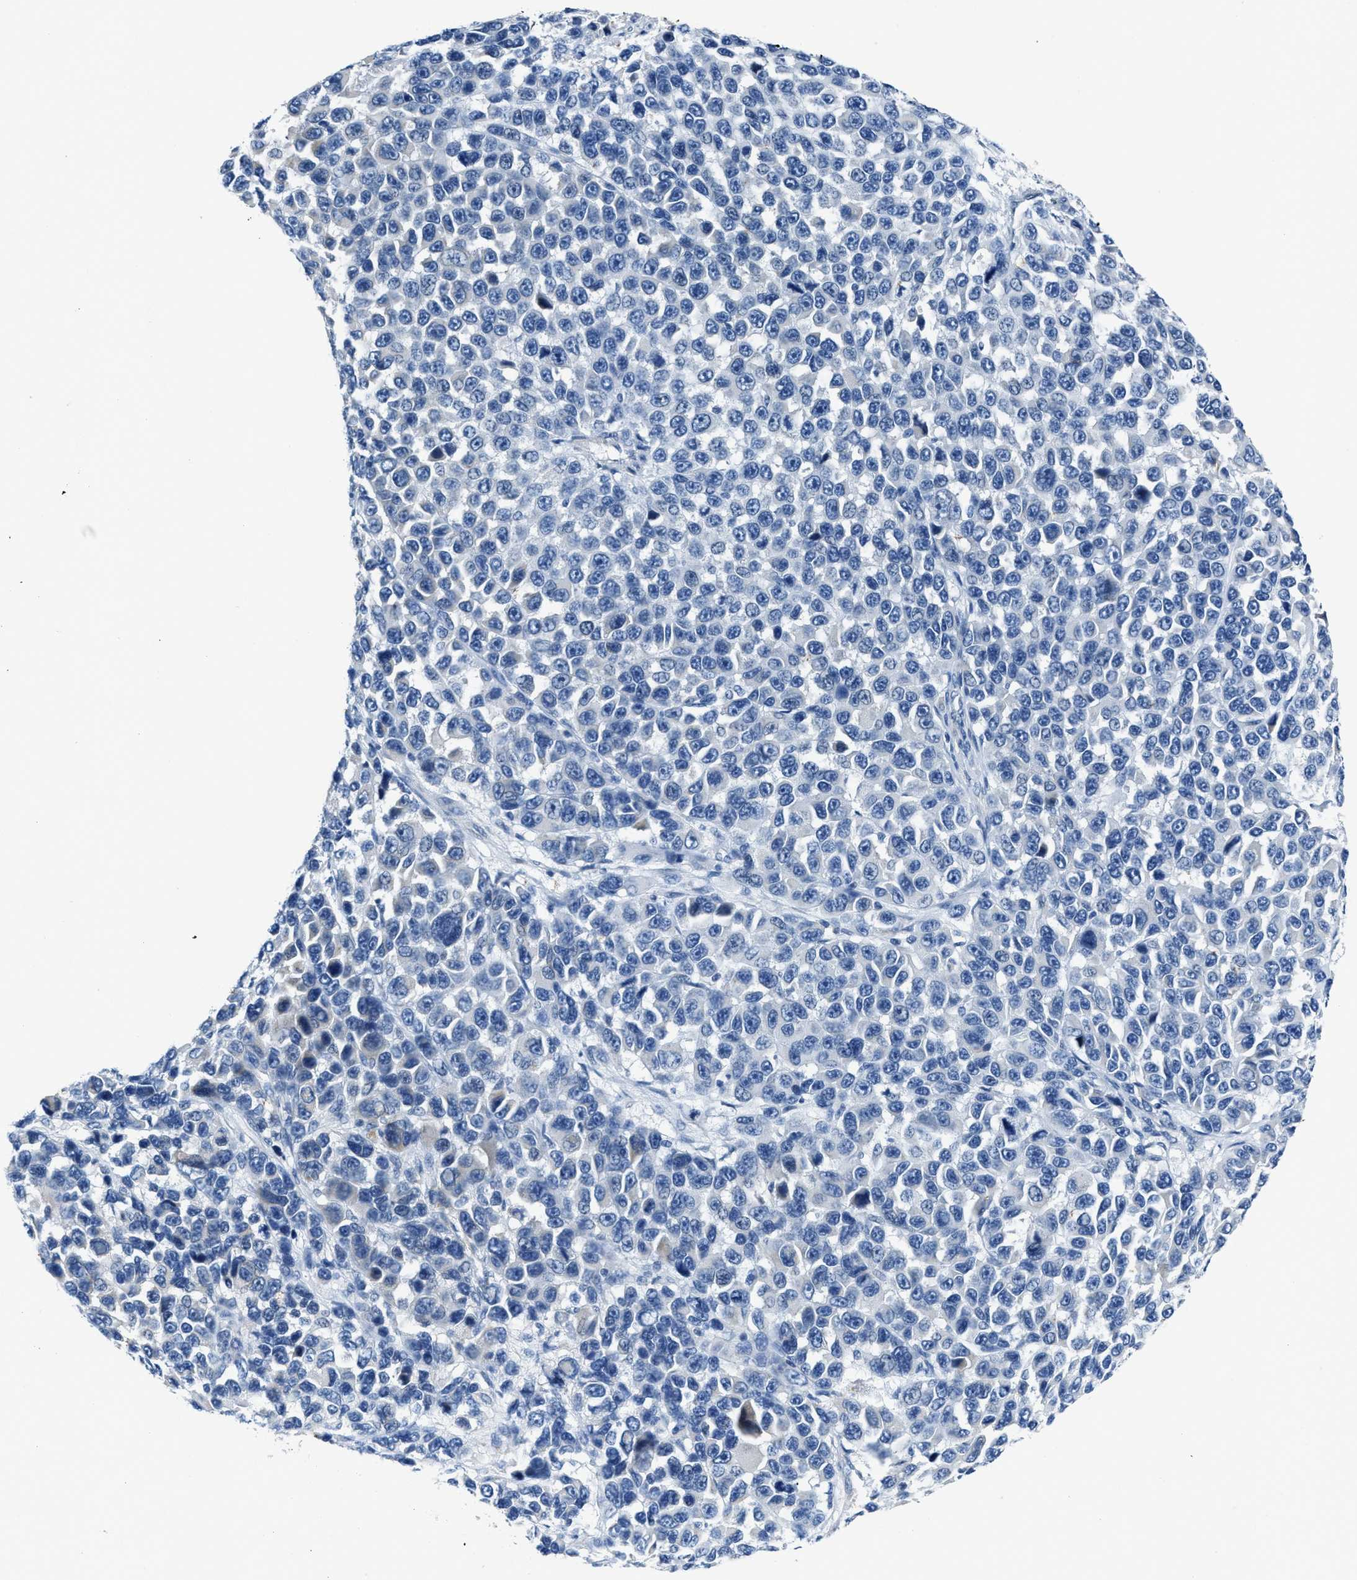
{"staining": {"intensity": "negative", "quantity": "none", "location": "none"}, "tissue": "melanoma", "cell_type": "Tumor cells", "image_type": "cancer", "snomed": [{"axis": "morphology", "description": "Malignant melanoma, NOS"}, {"axis": "topography", "description": "Skin"}], "caption": "Immunohistochemistry of human malignant melanoma shows no staining in tumor cells.", "gene": "ASZ1", "patient": {"sex": "male", "age": 53}}